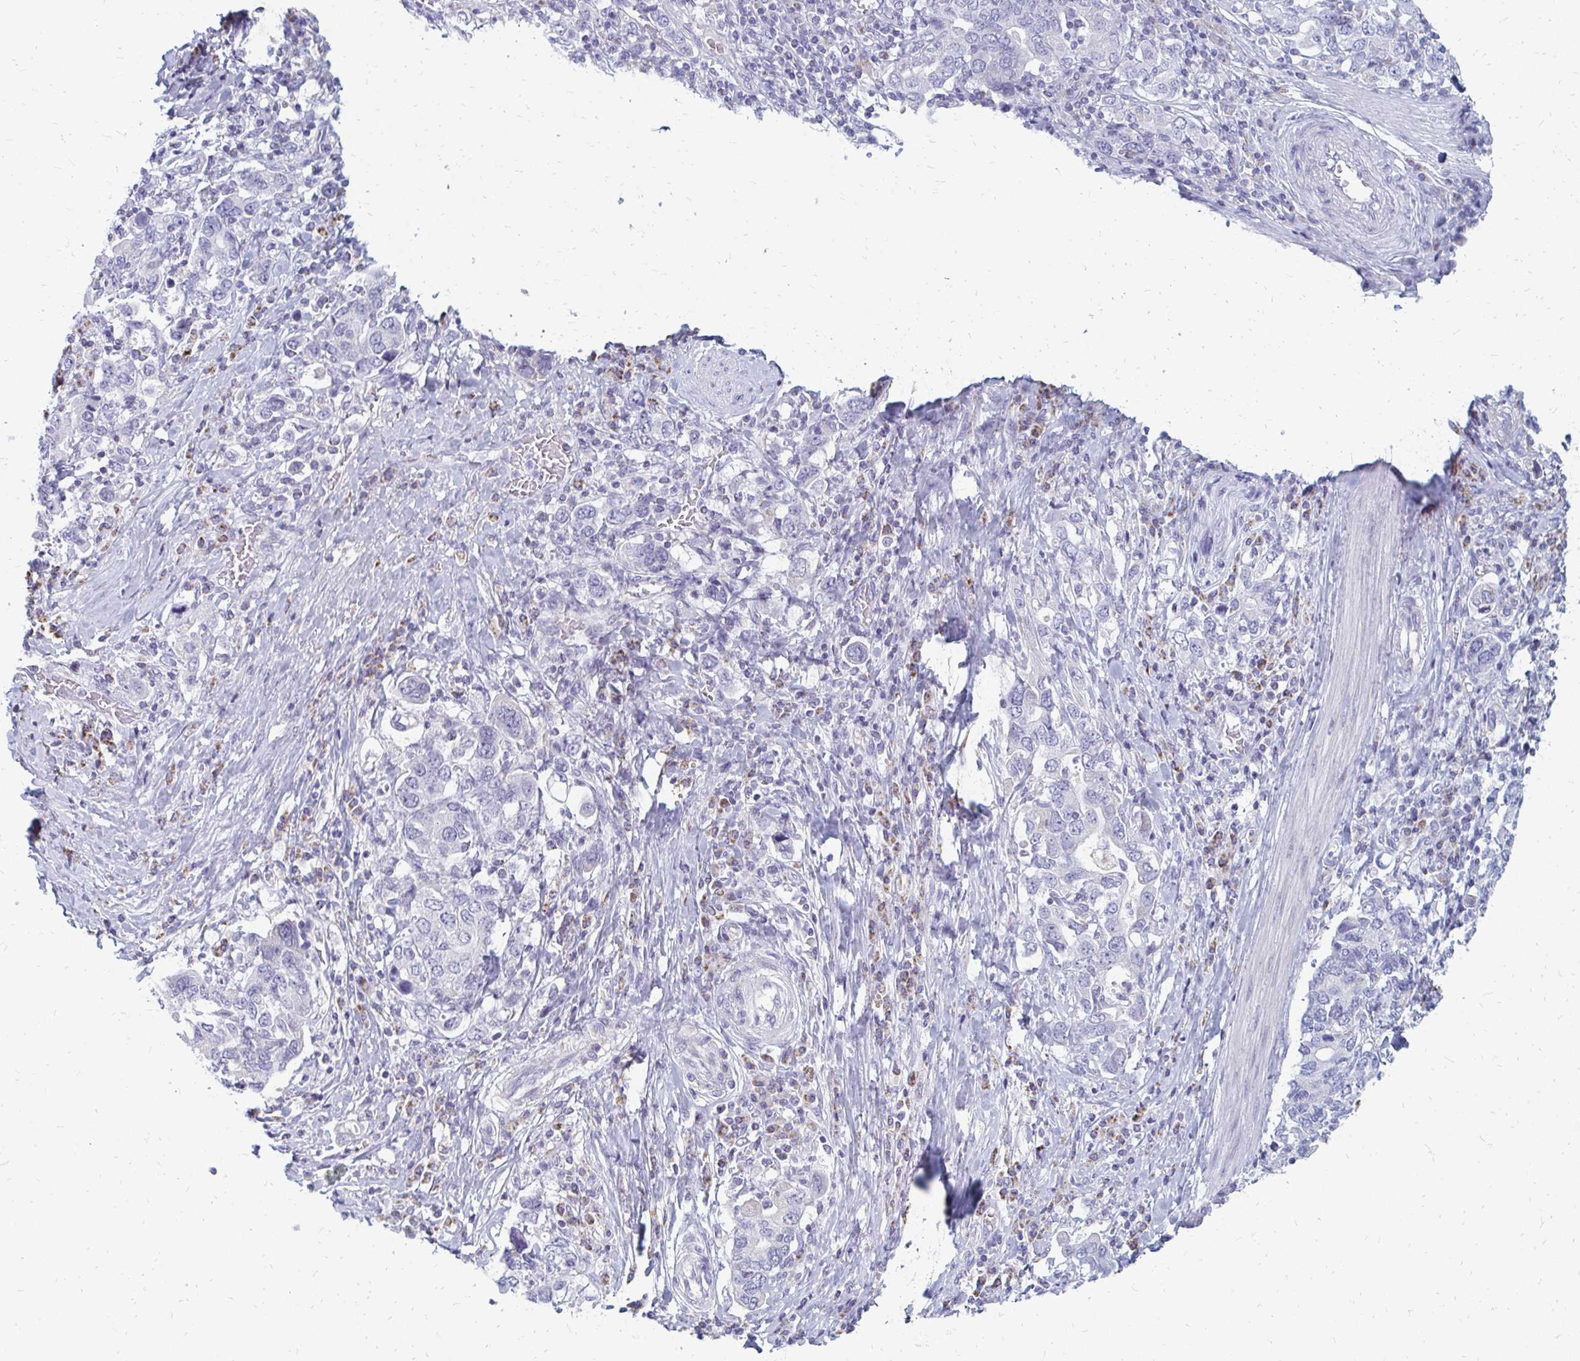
{"staining": {"intensity": "negative", "quantity": "none", "location": "none"}, "tissue": "stomach cancer", "cell_type": "Tumor cells", "image_type": "cancer", "snomed": [{"axis": "morphology", "description": "Adenocarcinoma, NOS"}, {"axis": "topography", "description": "Stomach, upper"}, {"axis": "topography", "description": "Stomach"}], "caption": "Immunohistochemical staining of human adenocarcinoma (stomach) shows no significant positivity in tumor cells.", "gene": "OR10V1", "patient": {"sex": "male", "age": 62}}